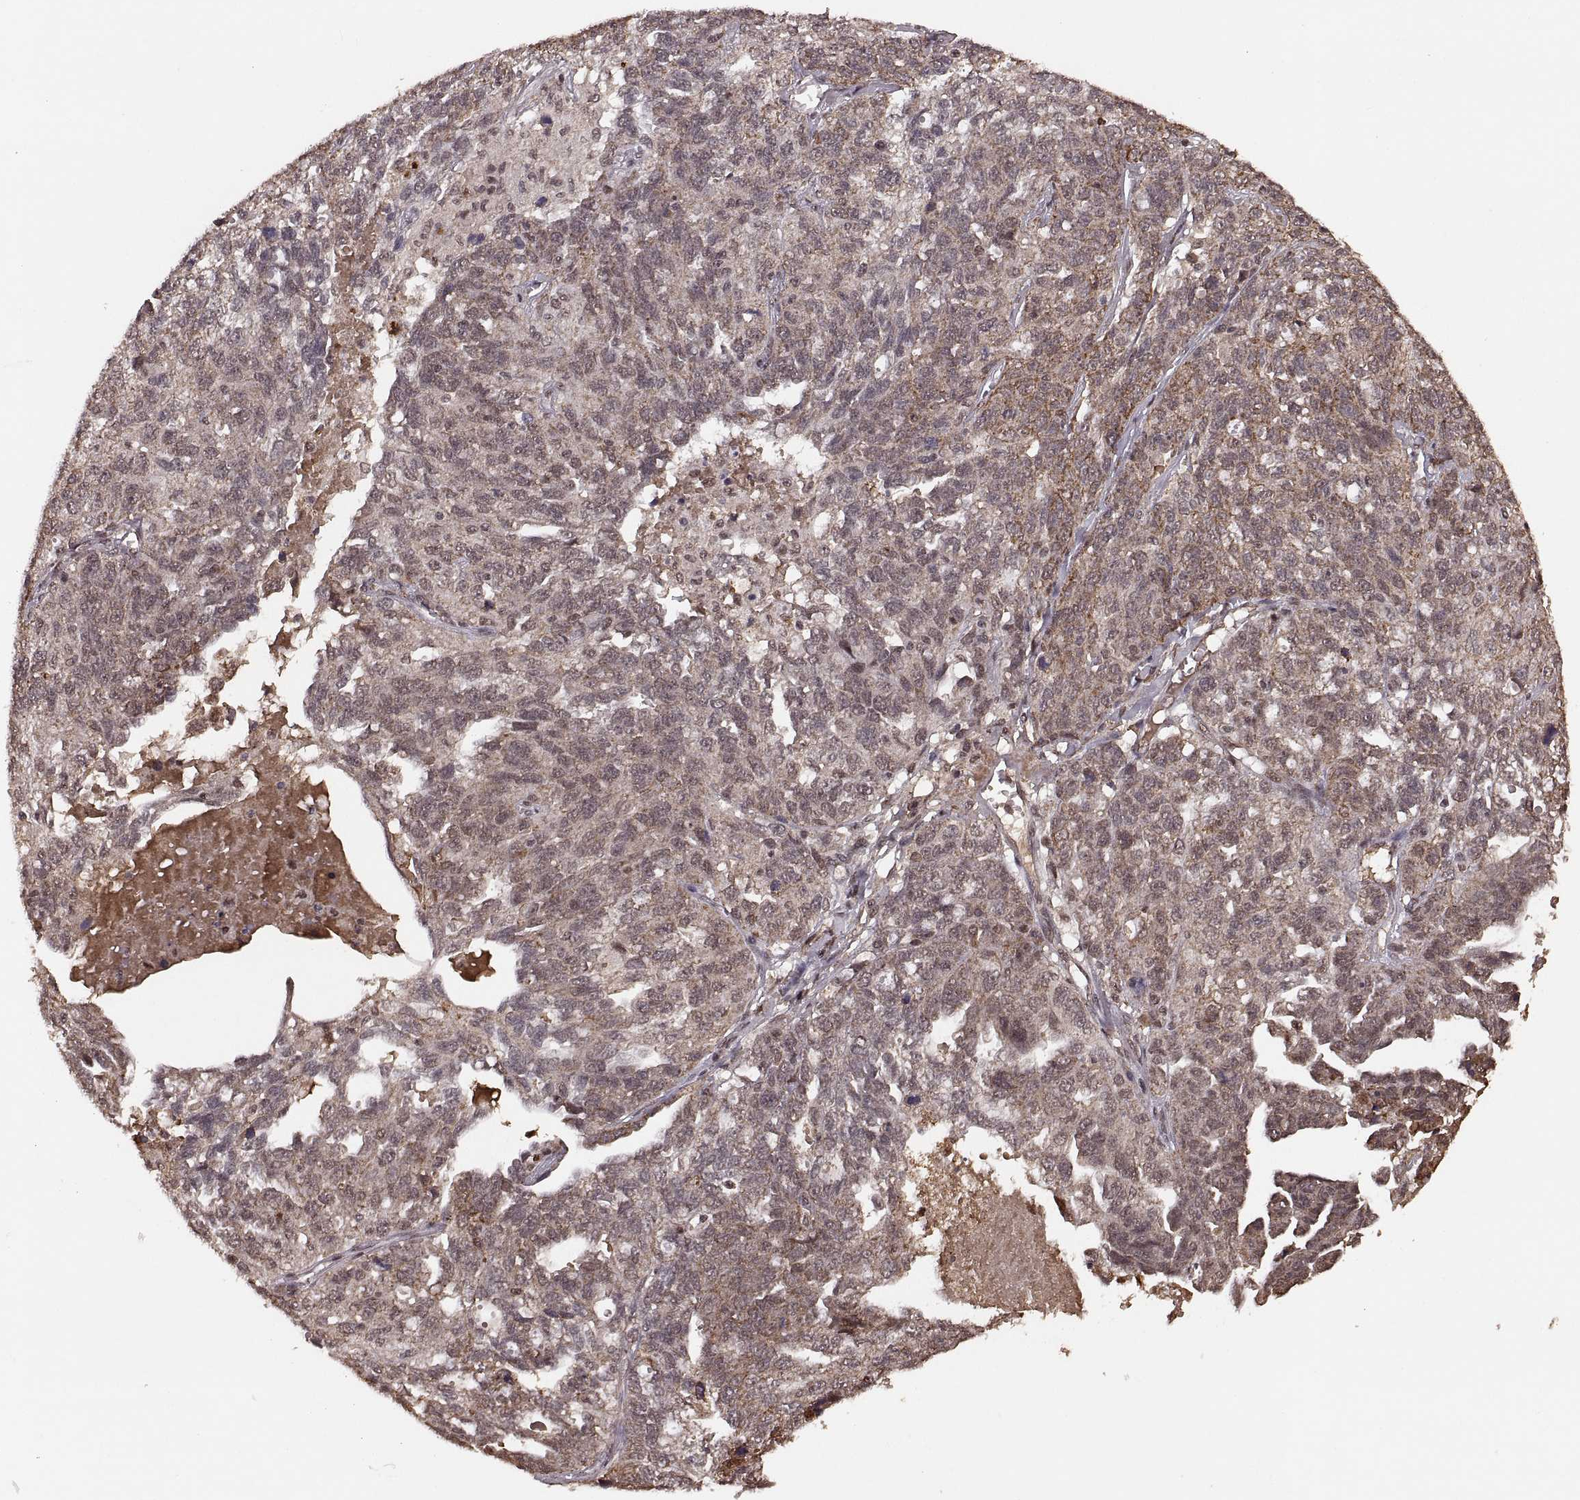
{"staining": {"intensity": "weak", "quantity": ">75%", "location": "cytoplasmic/membranous"}, "tissue": "ovarian cancer", "cell_type": "Tumor cells", "image_type": "cancer", "snomed": [{"axis": "morphology", "description": "Cystadenocarcinoma, serous, NOS"}, {"axis": "topography", "description": "Ovary"}], "caption": "A low amount of weak cytoplasmic/membranous expression is present in about >75% of tumor cells in ovarian cancer (serous cystadenocarcinoma) tissue.", "gene": "RFT1", "patient": {"sex": "female", "age": 71}}